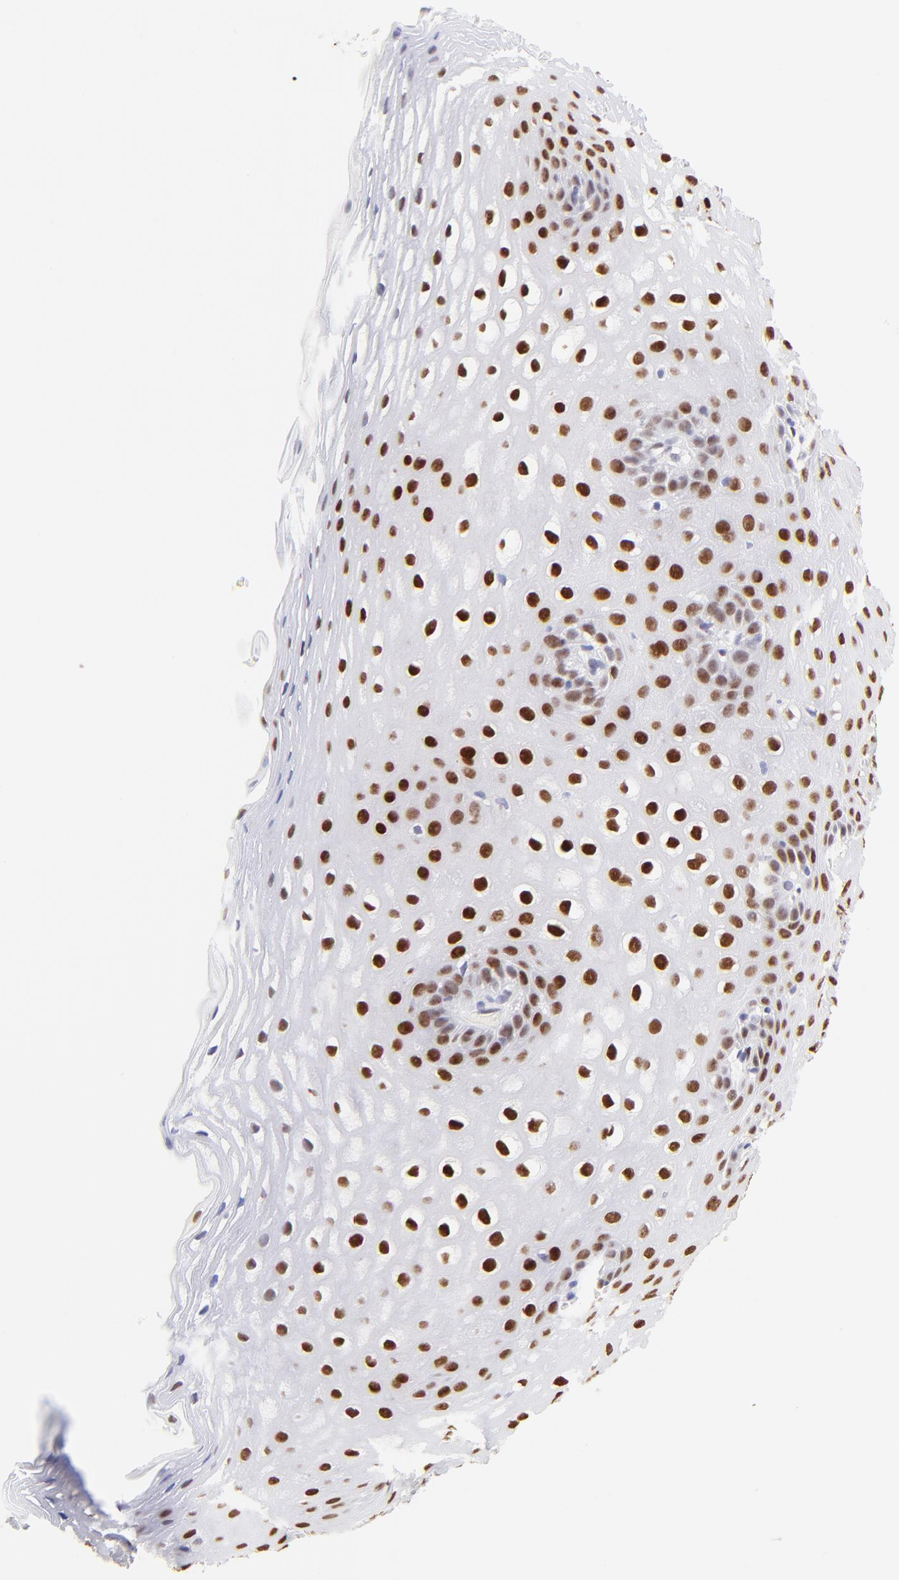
{"staining": {"intensity": "strong", "quantity": "25%-75%", "location": "nuclear"}, "tissue": "esophagus", "cell_type": "Squamous epithelial cells", "image_type": "normal", "snomed": [{"axis": "morphology", "description": "Normal tissue, NOS"}, {"axis": "topography", "description": "Esophagus"}], "caption": "Benign esophagus displays strong nuclear expression in about 25%-75% of squamous epithelial cells (Stains: DAB in brown, nuclei in blue, Microscopy: brightfield microscopy at high magnification)..", "gene": "KLF4", "patient": {"sex": "female", "age": 70}}